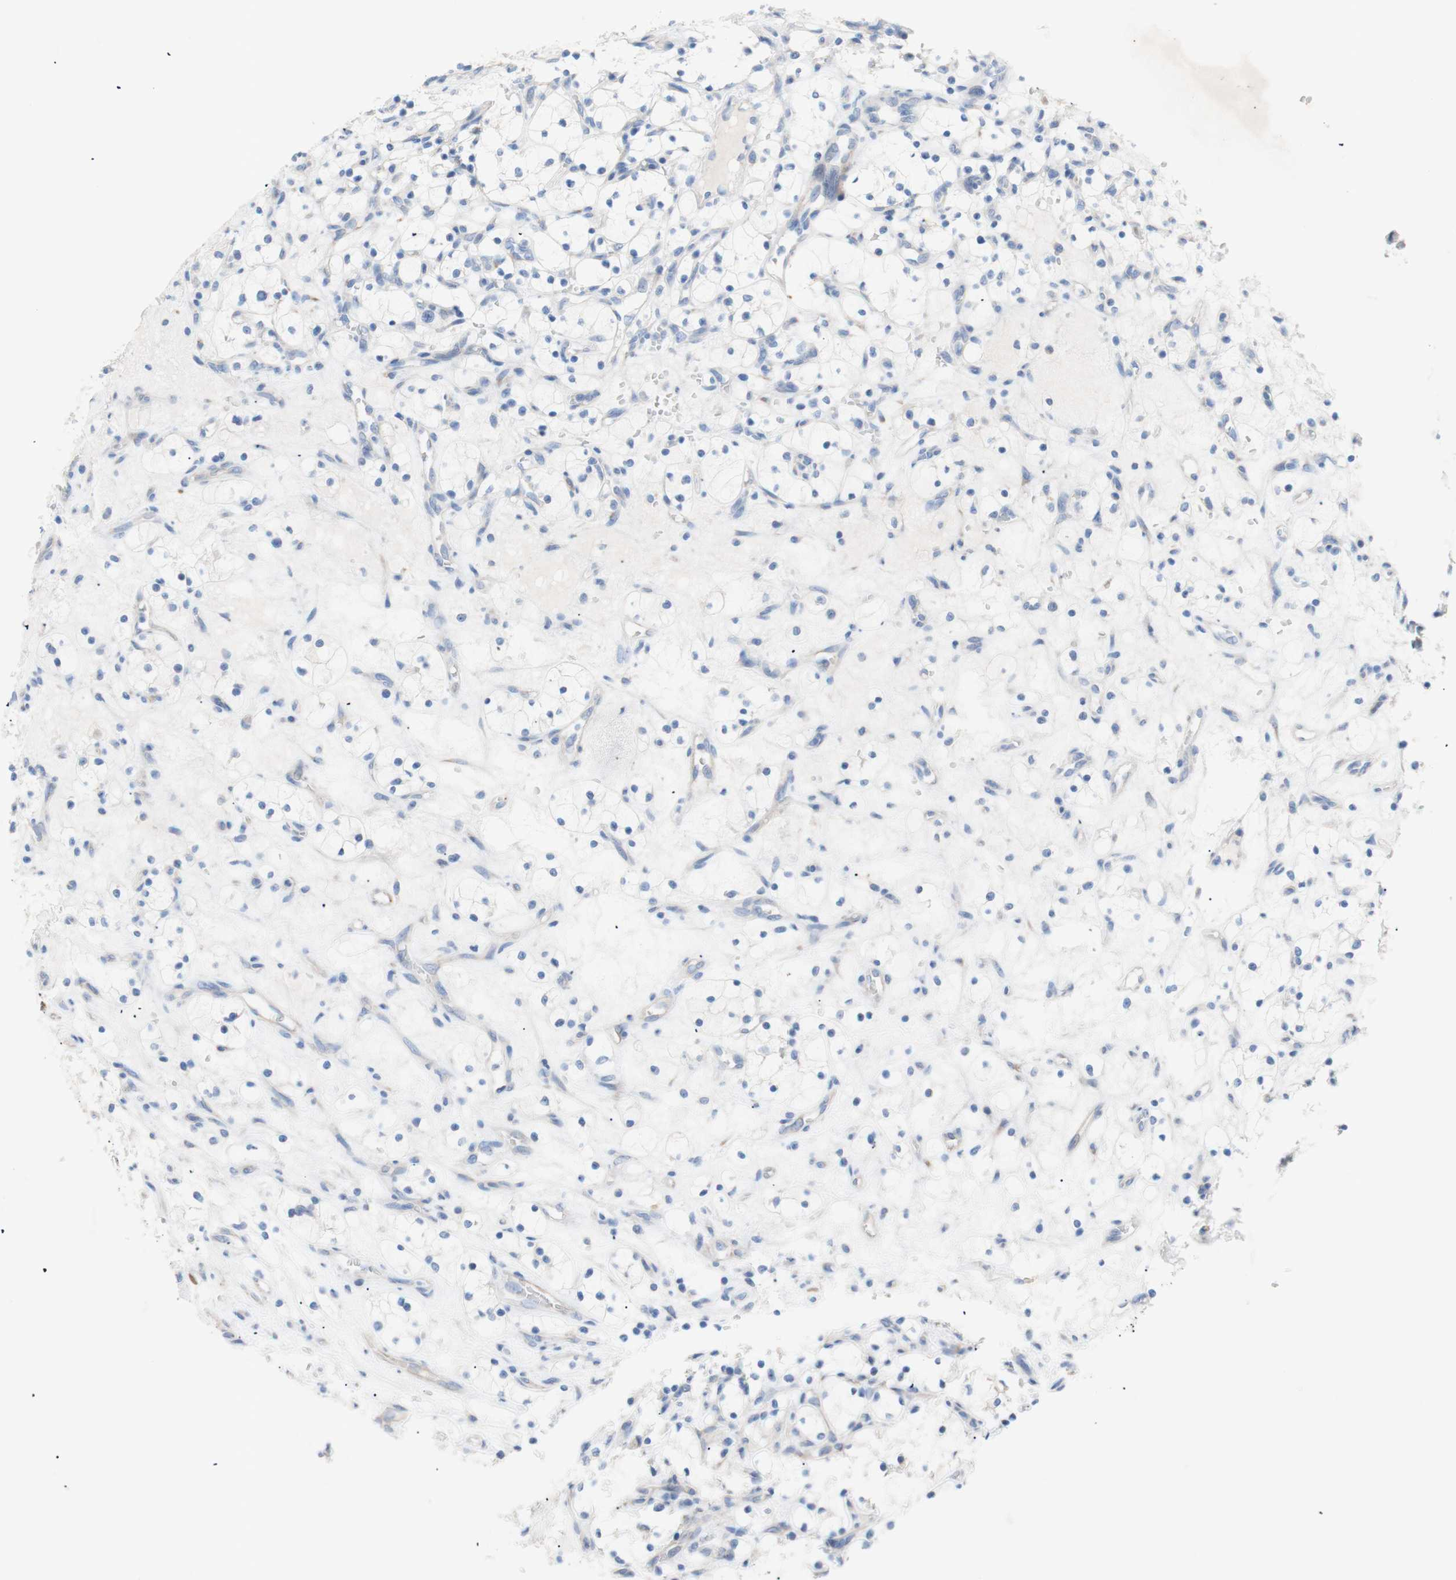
{"staining": {"intensity": "weak", "quantity": "<25%", "location": "cytoplasmic/membranous"}, "tissue": "renal cancer", "cell_type": "Tumor cells", "image_type": "cancer", "snomed": [{"axis": "morphology", "description": "Adenocarcinoma, NOS"}, {"axis": "topography", "description": "Kidney"}], "caption": "A photomicrograph of human renal cancer (adenocarcinoma) is negative for staining in tumor cells. (IHC, brightfield microscopy, high magnification).", "gene": "TMIGD2", "patient": {"sex": "female", "age": 69}}